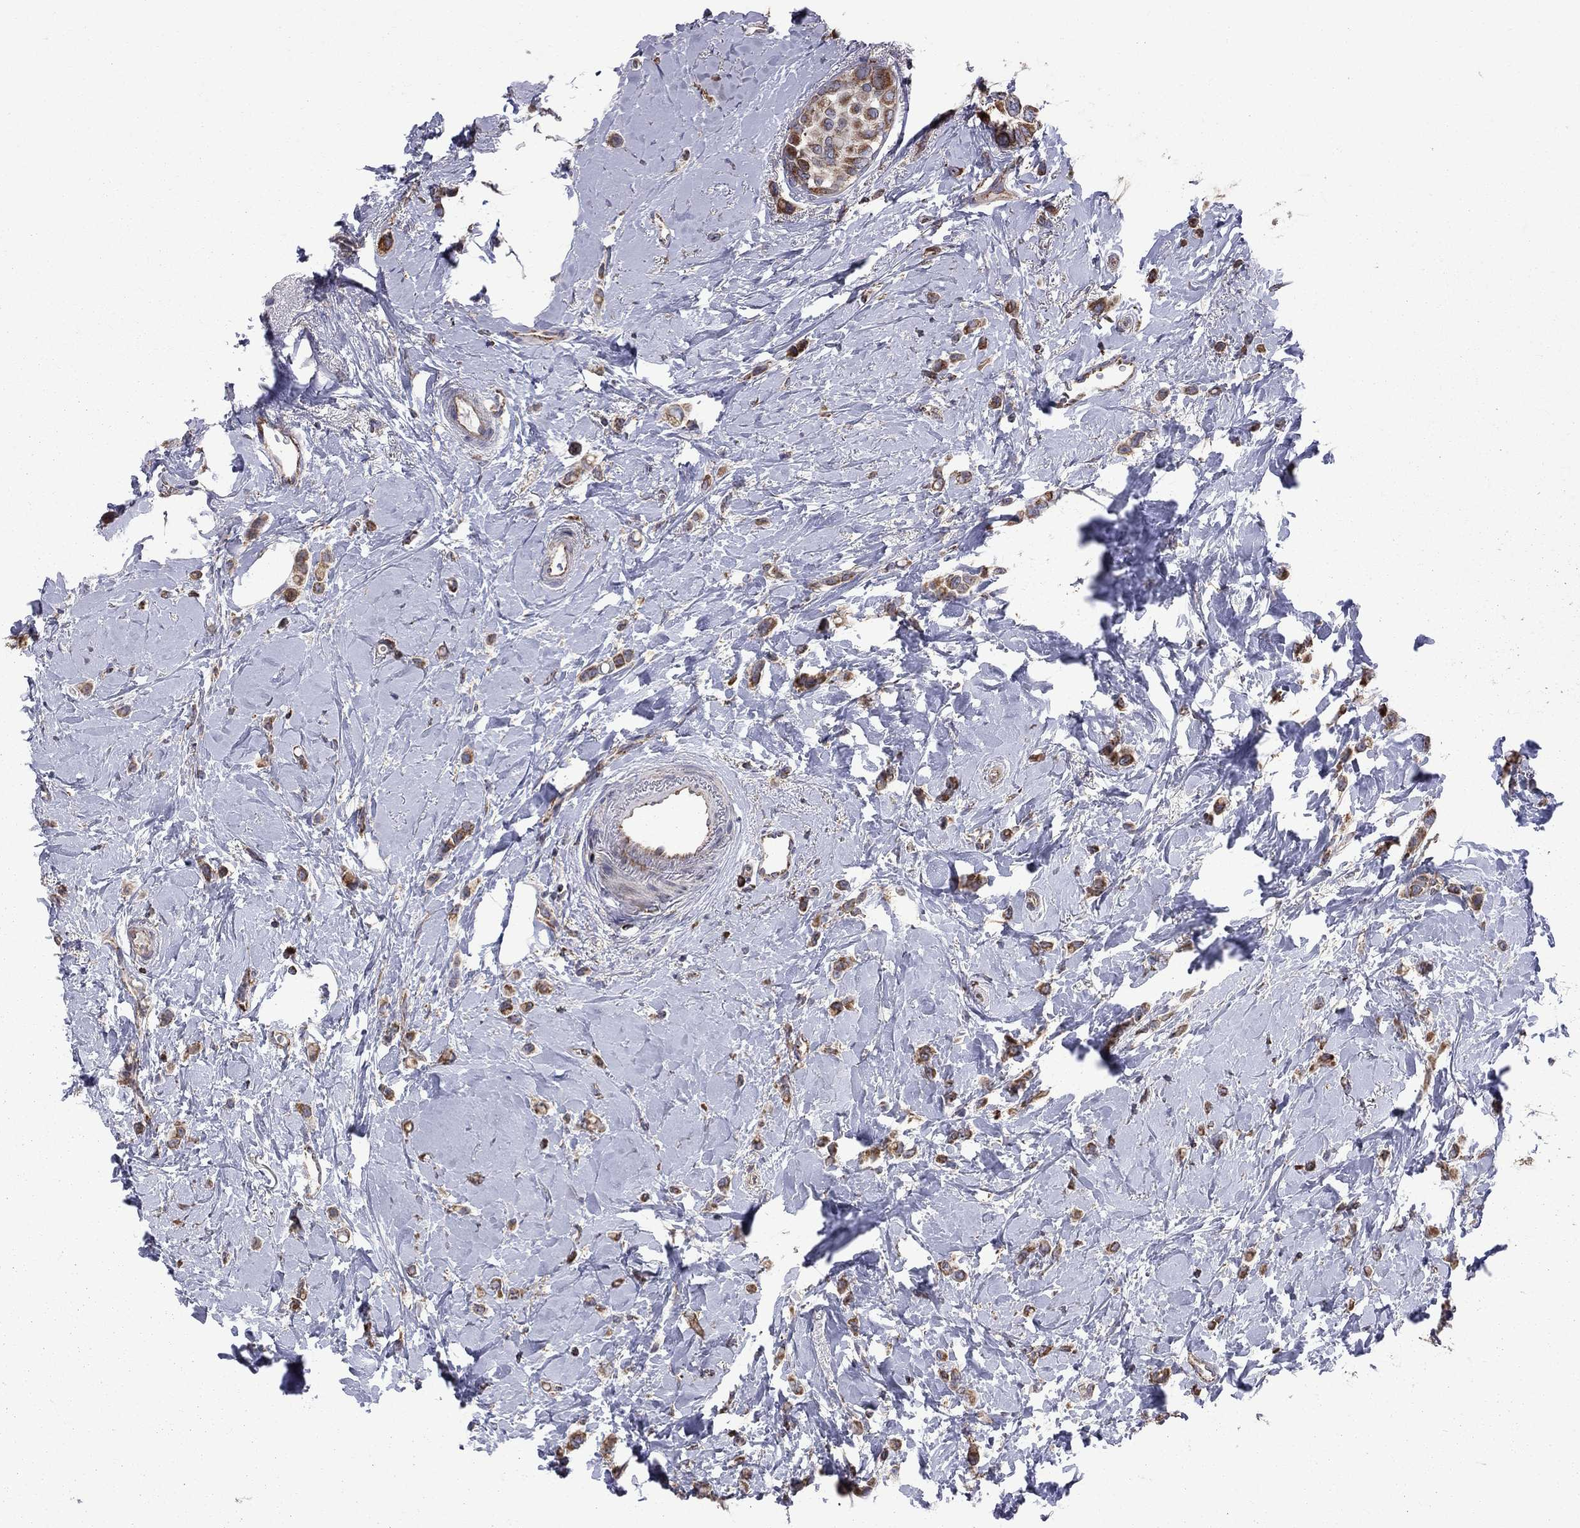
{"staining": {"intensity": "strong", "quantity": "25%-75%", "location": "cytoplasmic/membranous"}, "tissue": "breast cancer", "cell_type": "Tumor cells", "image_type": "cancer", "snomed": [{"axis": "morphology", "description": "Lobular carcinoma"}, {"axis": "topography", "description": "Breast"}], "caption": "There is high levels of strong cytoplasmic/membranous positivity in tumor cells of breast cancer, as demonstrated by immunohistochemical staining (brown color).", "gene": "CLPTM1", "patient": {"sex": "female", "age": 66}}